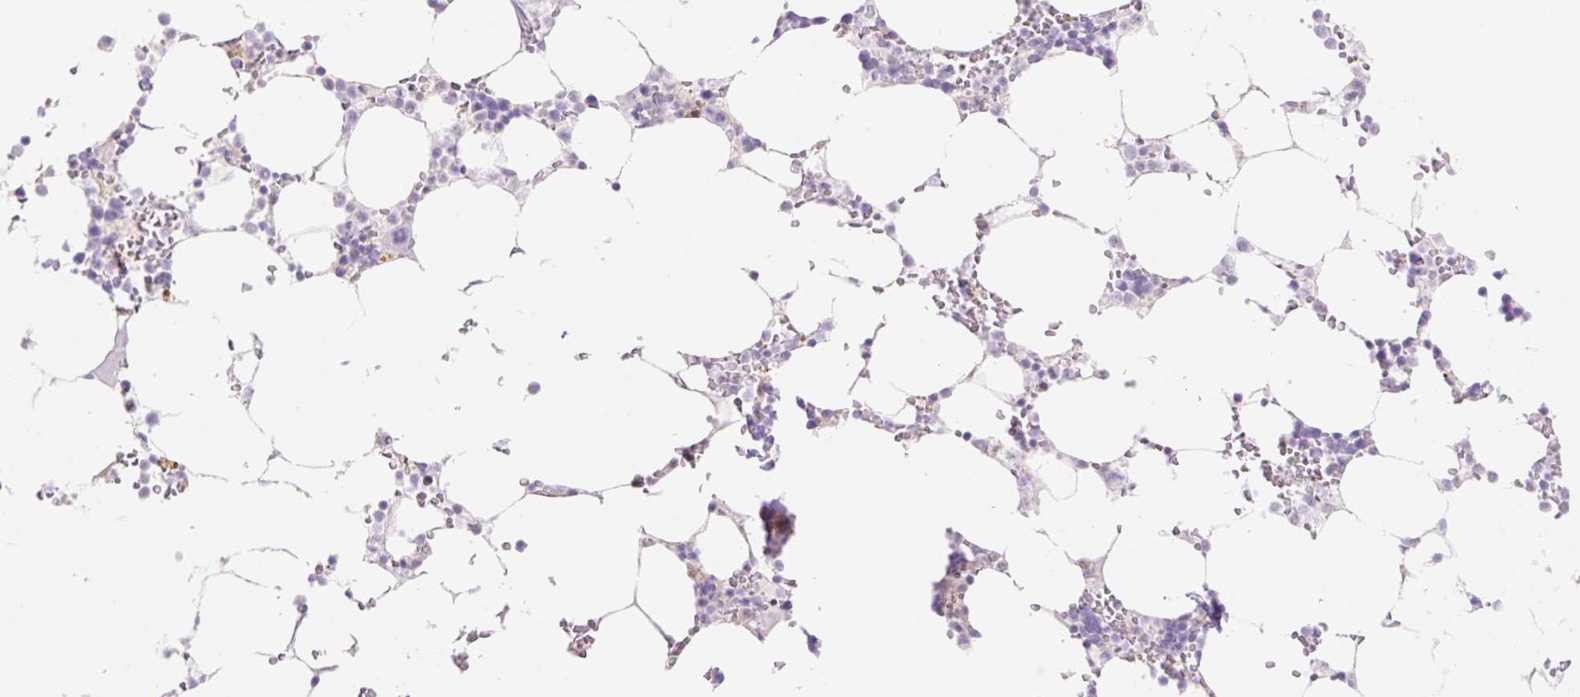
{"staining": {"intensity": "negative", "quantity": "none", "location": "none"}, "tissue": "bone marrow", "cell_type": "Hematopoietic cells", "image_type": "normal", "snomed": [{"axis": "morphology", "description": "Normal tissue, NOS"}, {"axis": "topography", "description": "Bone marrow"}], "caption": "An image of human bone marrow is negative for staining in hematopoietic cells. Nuclei are stained in blue.", "gene": "ENSG00000264668", "patient": {"sex": "male", "age": 64}}